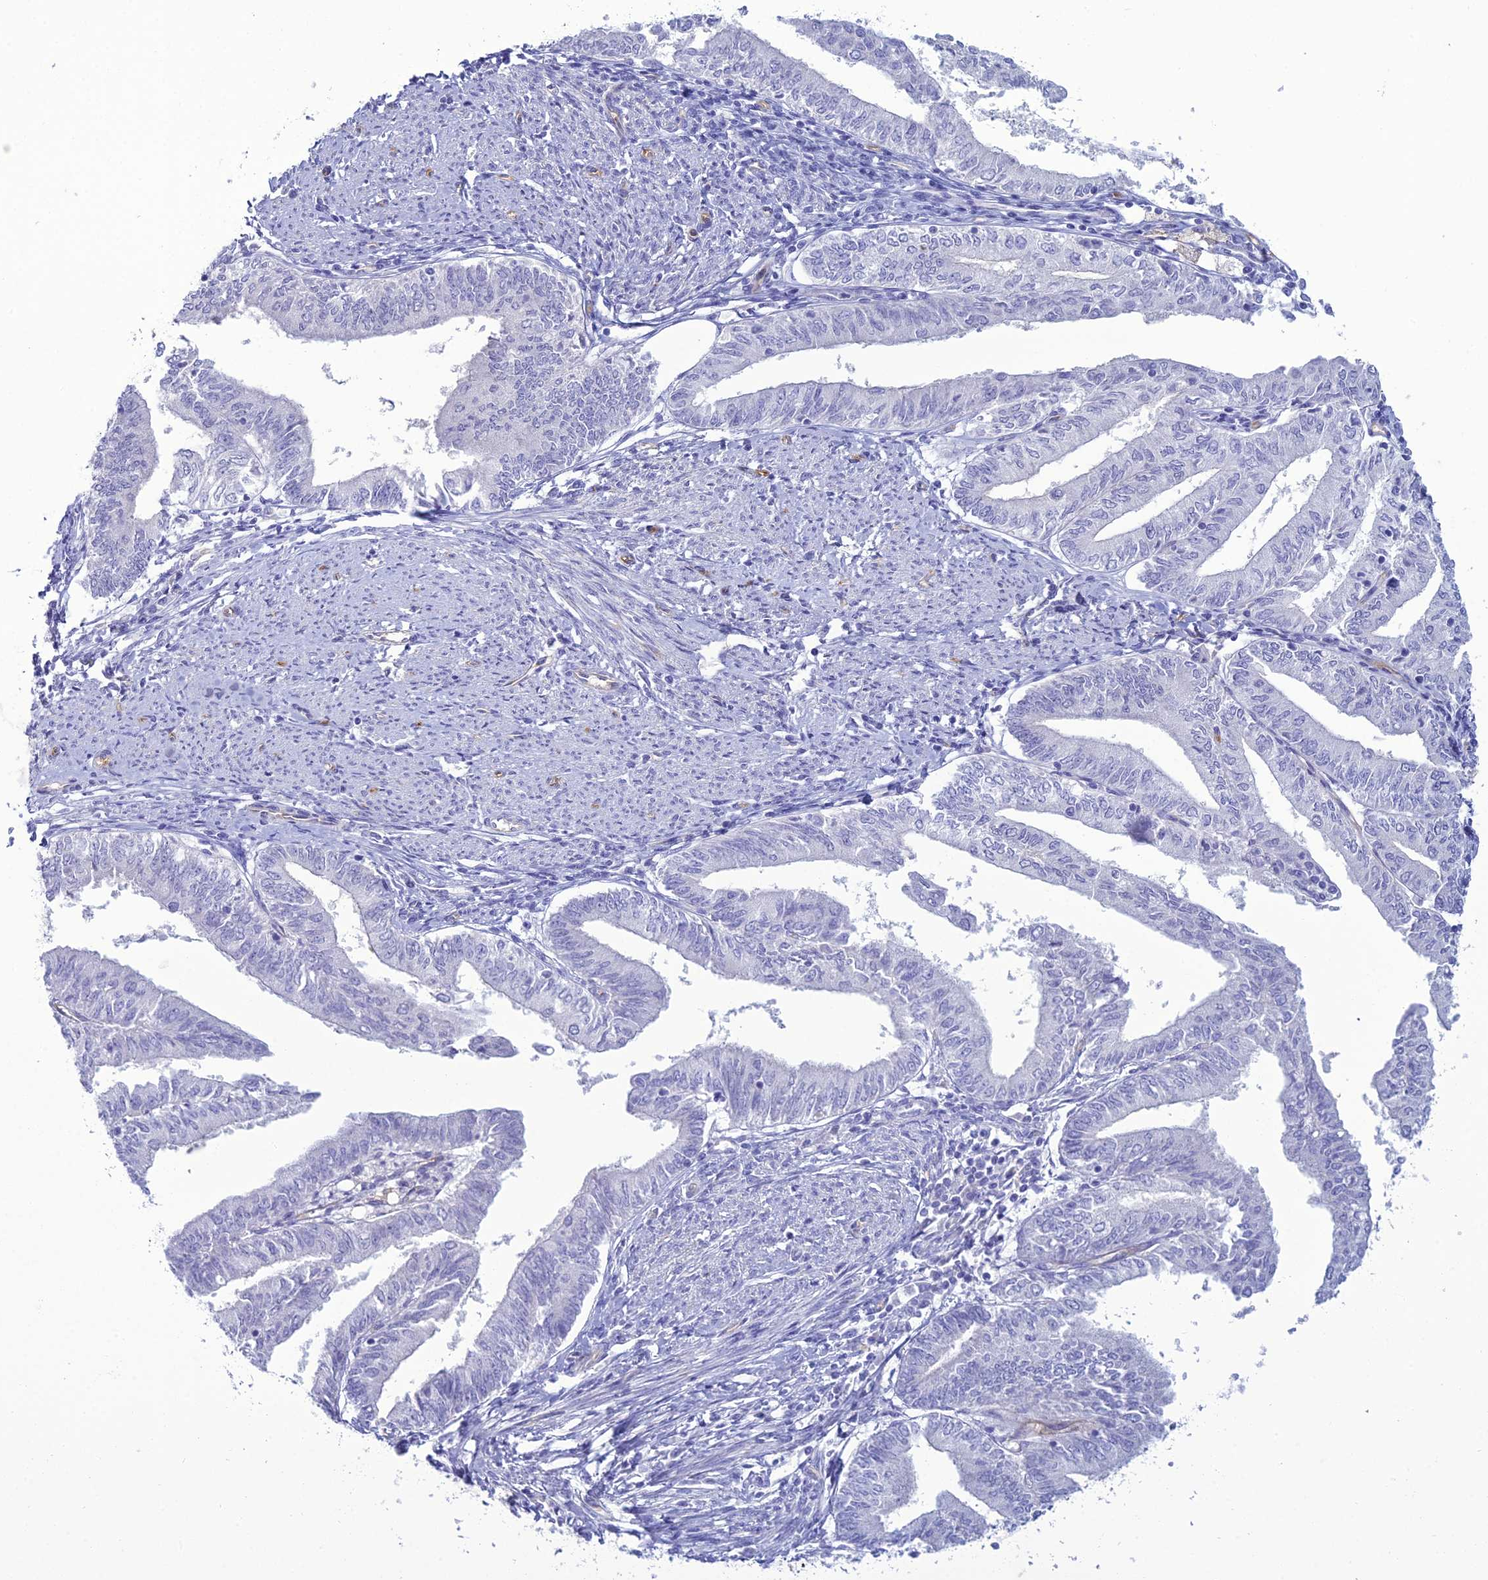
{"staining": {"intensity": "negative", "quantity": "none", "location": "none"}, "tissue": "endometrial cancer", "cell_type": "Tumor cells", "image_type": "cancer", "snomed": [{"axis": "morphology", "description": "Adenocarcinoma, NOS"}, {"axis": "topography", "description": "Endometrium"}], "caption": "The immunohistochemistry photomicrograph has no significant expression in tumor cells of adenocarcinoma (endometrial) tissue.", "gene": "ACE", "patient": {"sex": "female", "age": 66}}